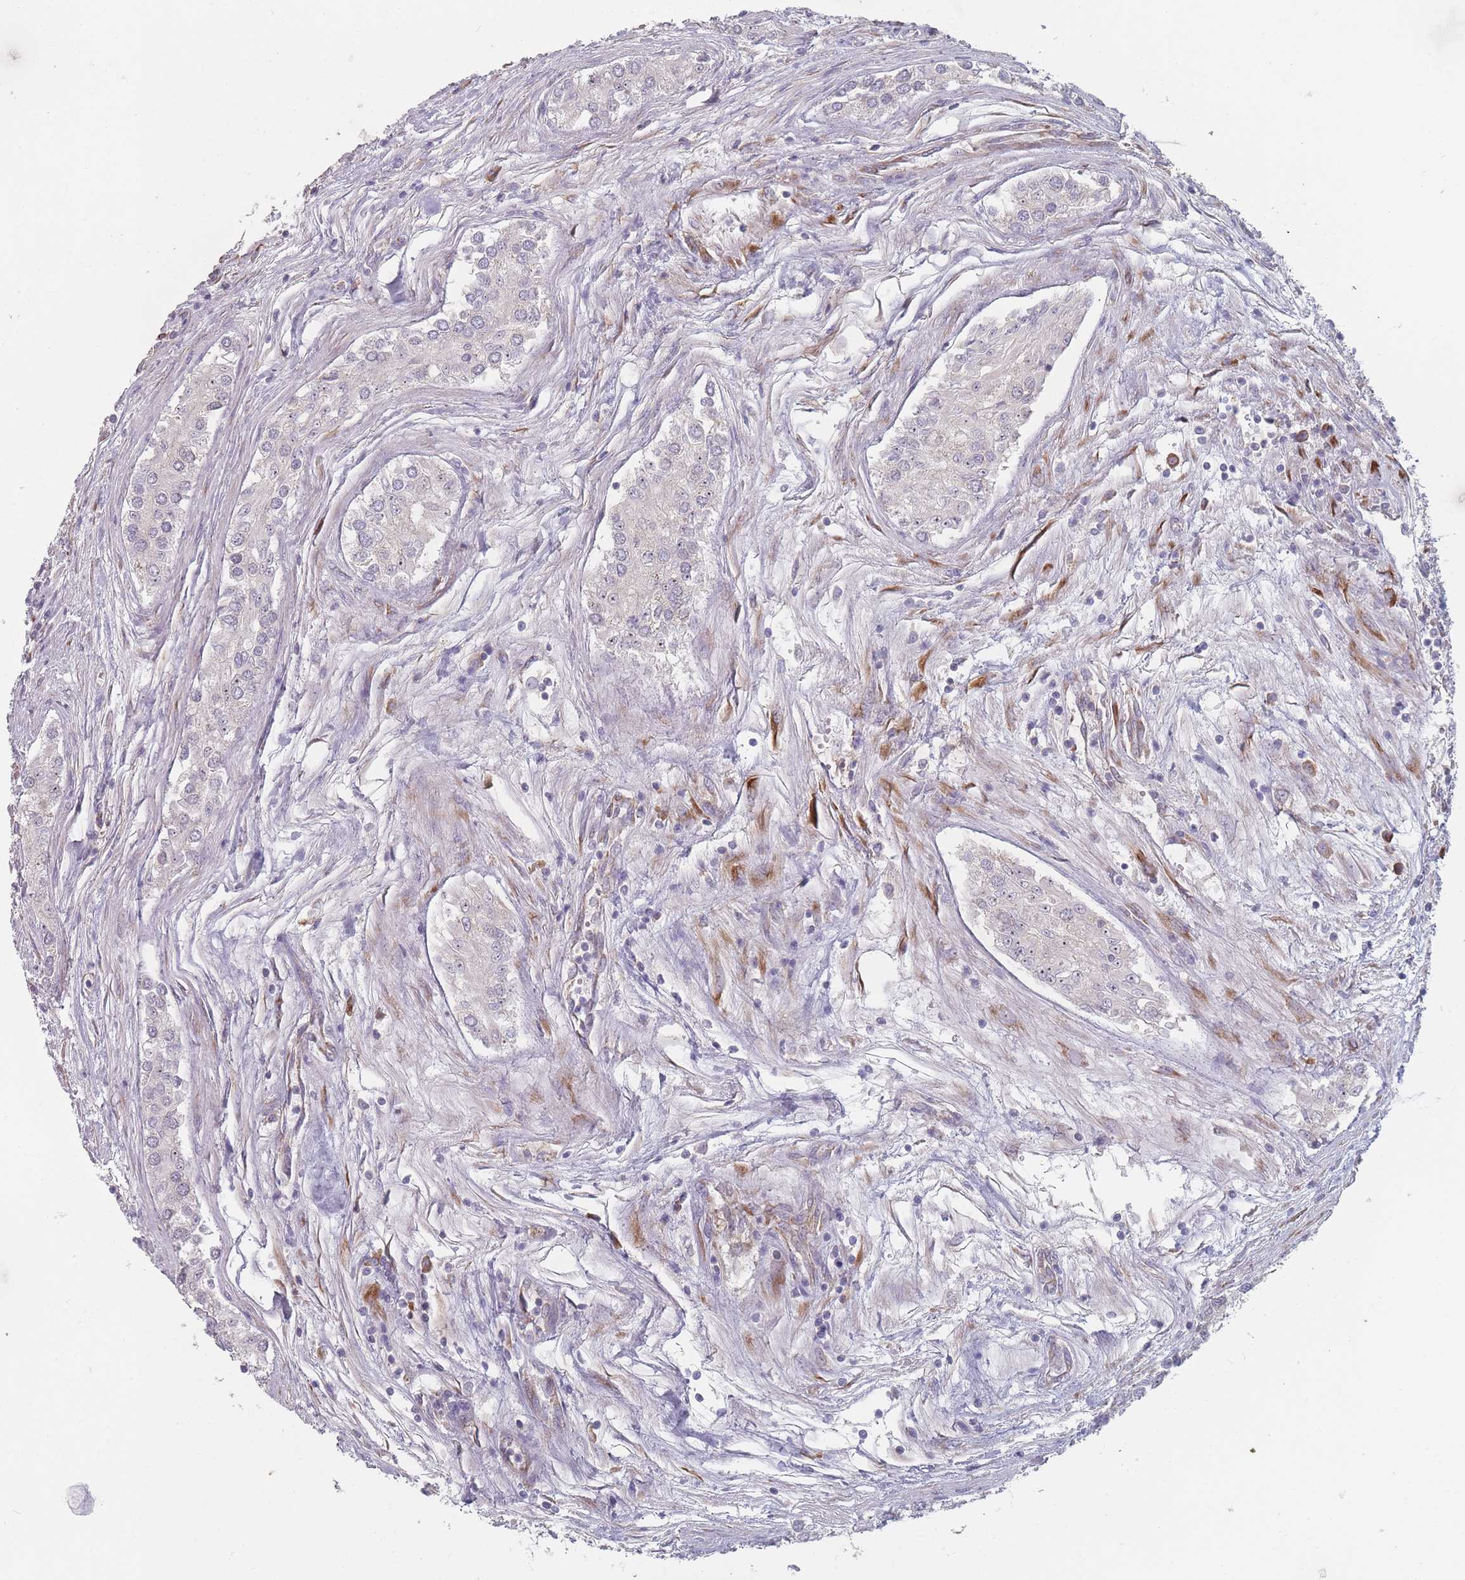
{"staining": {"intensity": "negative", "quantity": "none", "location": "none"}, "tissue": "testis cancer", "cell_type": "Tumor cells", "image_type": "cancer", "snomed": [{"axis": "morphology", "description": "Carcinoma, Embryonal, NOS"}, {"axis": "topography", "description": "Testis"}], "caption": "This micrograph is of testis cancer stained with IHC to label a protein in brown with the nuclei are counter-stained blue. There is no staining in tumor cells. The staining is performed using DAB brown chromogen with nuclei counter-stained in using hematoxylin.", "gene": "CACNG5", "patient": {"sex": "male", "age": 25}}